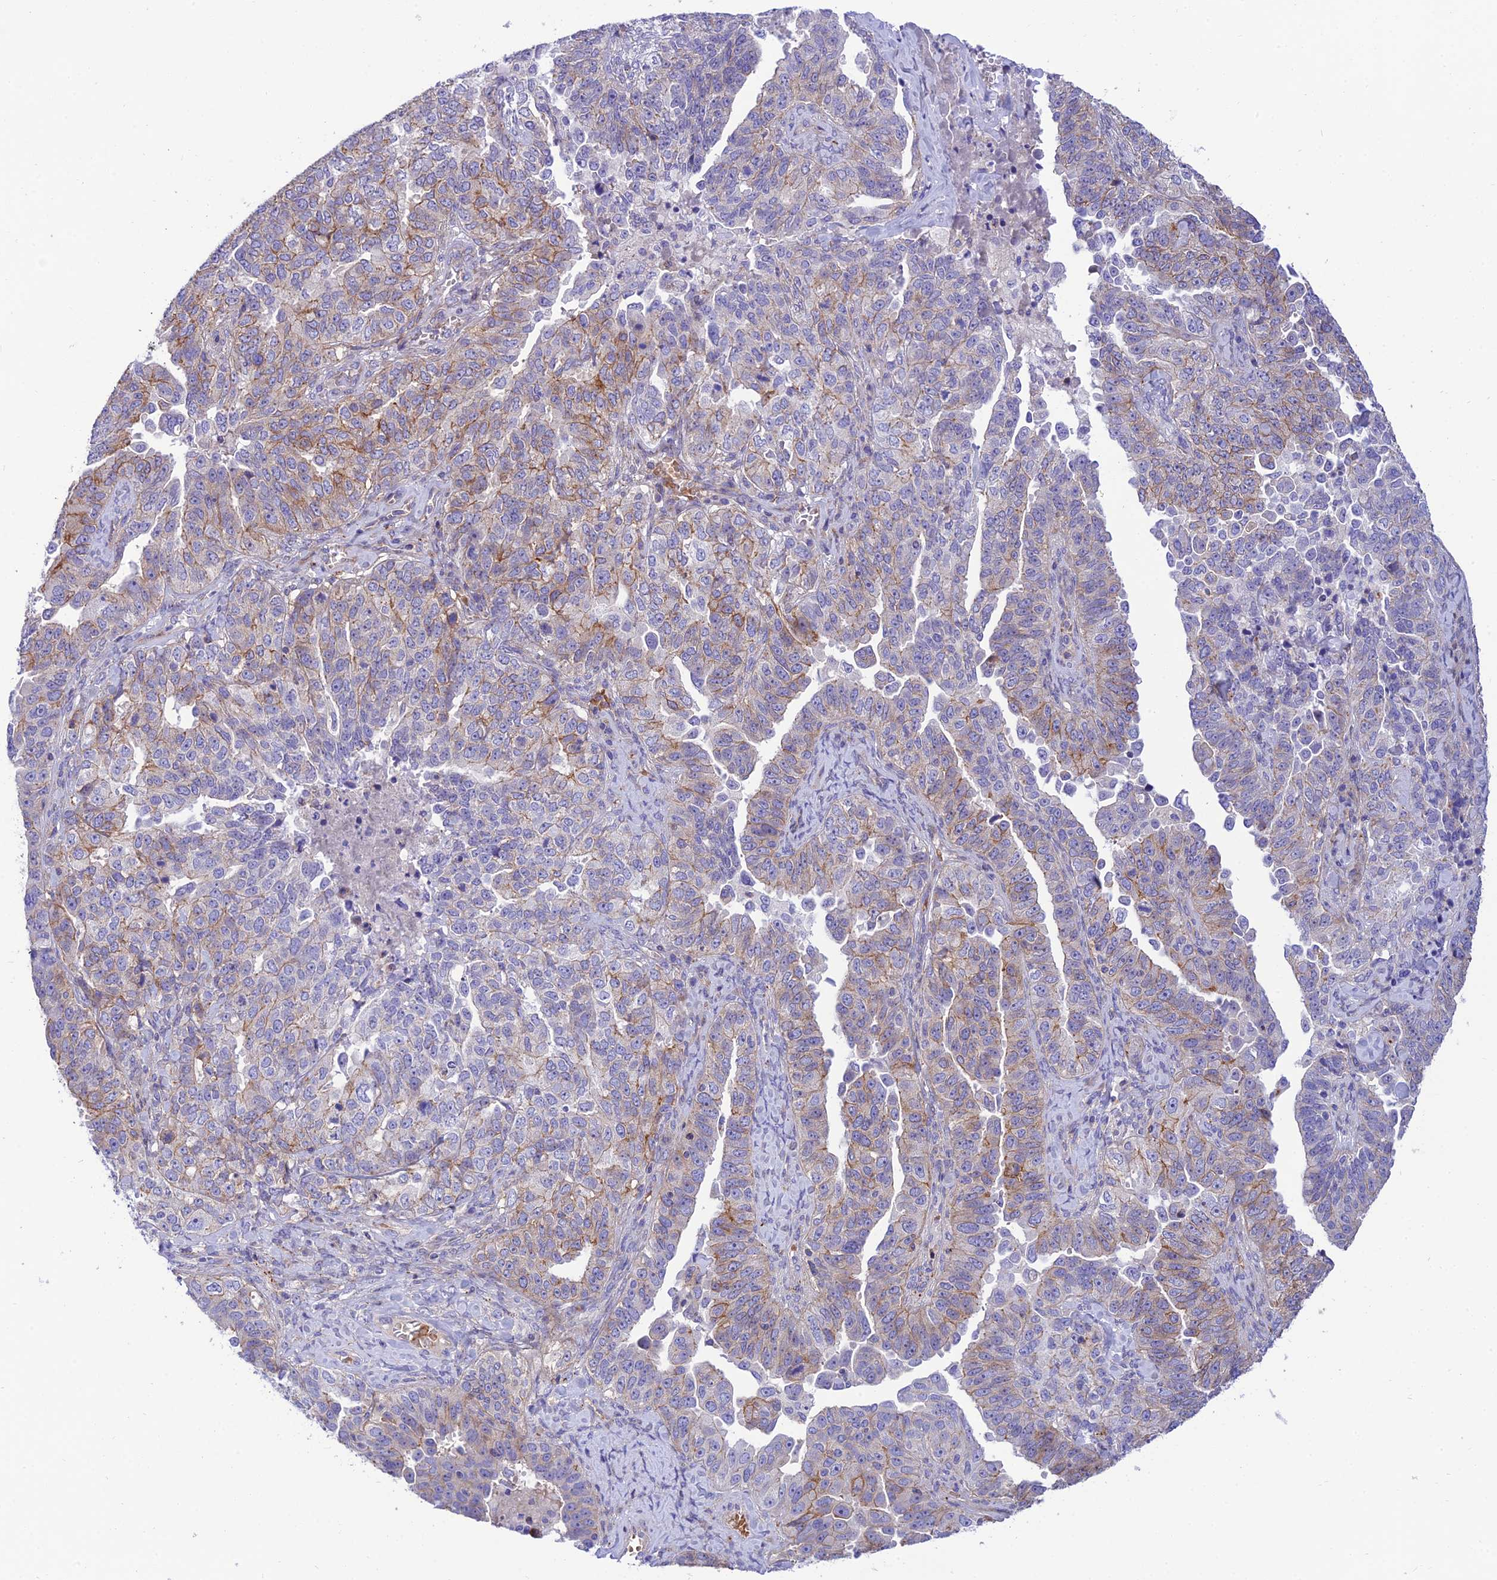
{"staining": {"intensity": "moderate", "quantity": "25%-75%", "location": "cytoplasmic/membranous"}, "tissue": "ovarian cancer", "cell_type": "Tumor cells", "image_type": "cancer", "snomed": [{"axis": "morphology", "description": "Carcinoma, endometroid"}, {"axis": "topography", "description": "Ovary"}], "caption": "Immunohistochemistry histopathology image of neoplastic tissue: human ovarian cancer (endometroid carcinoma) stained using IHC displays medium levels of moderate protein expression localized specifically in the cytoplasmic/membranous of tumor cells, appearing as a cytoplasmic/membranous brown color.", "gene": "CCDC157", "patient": {"sex": "female", "age": 62}}